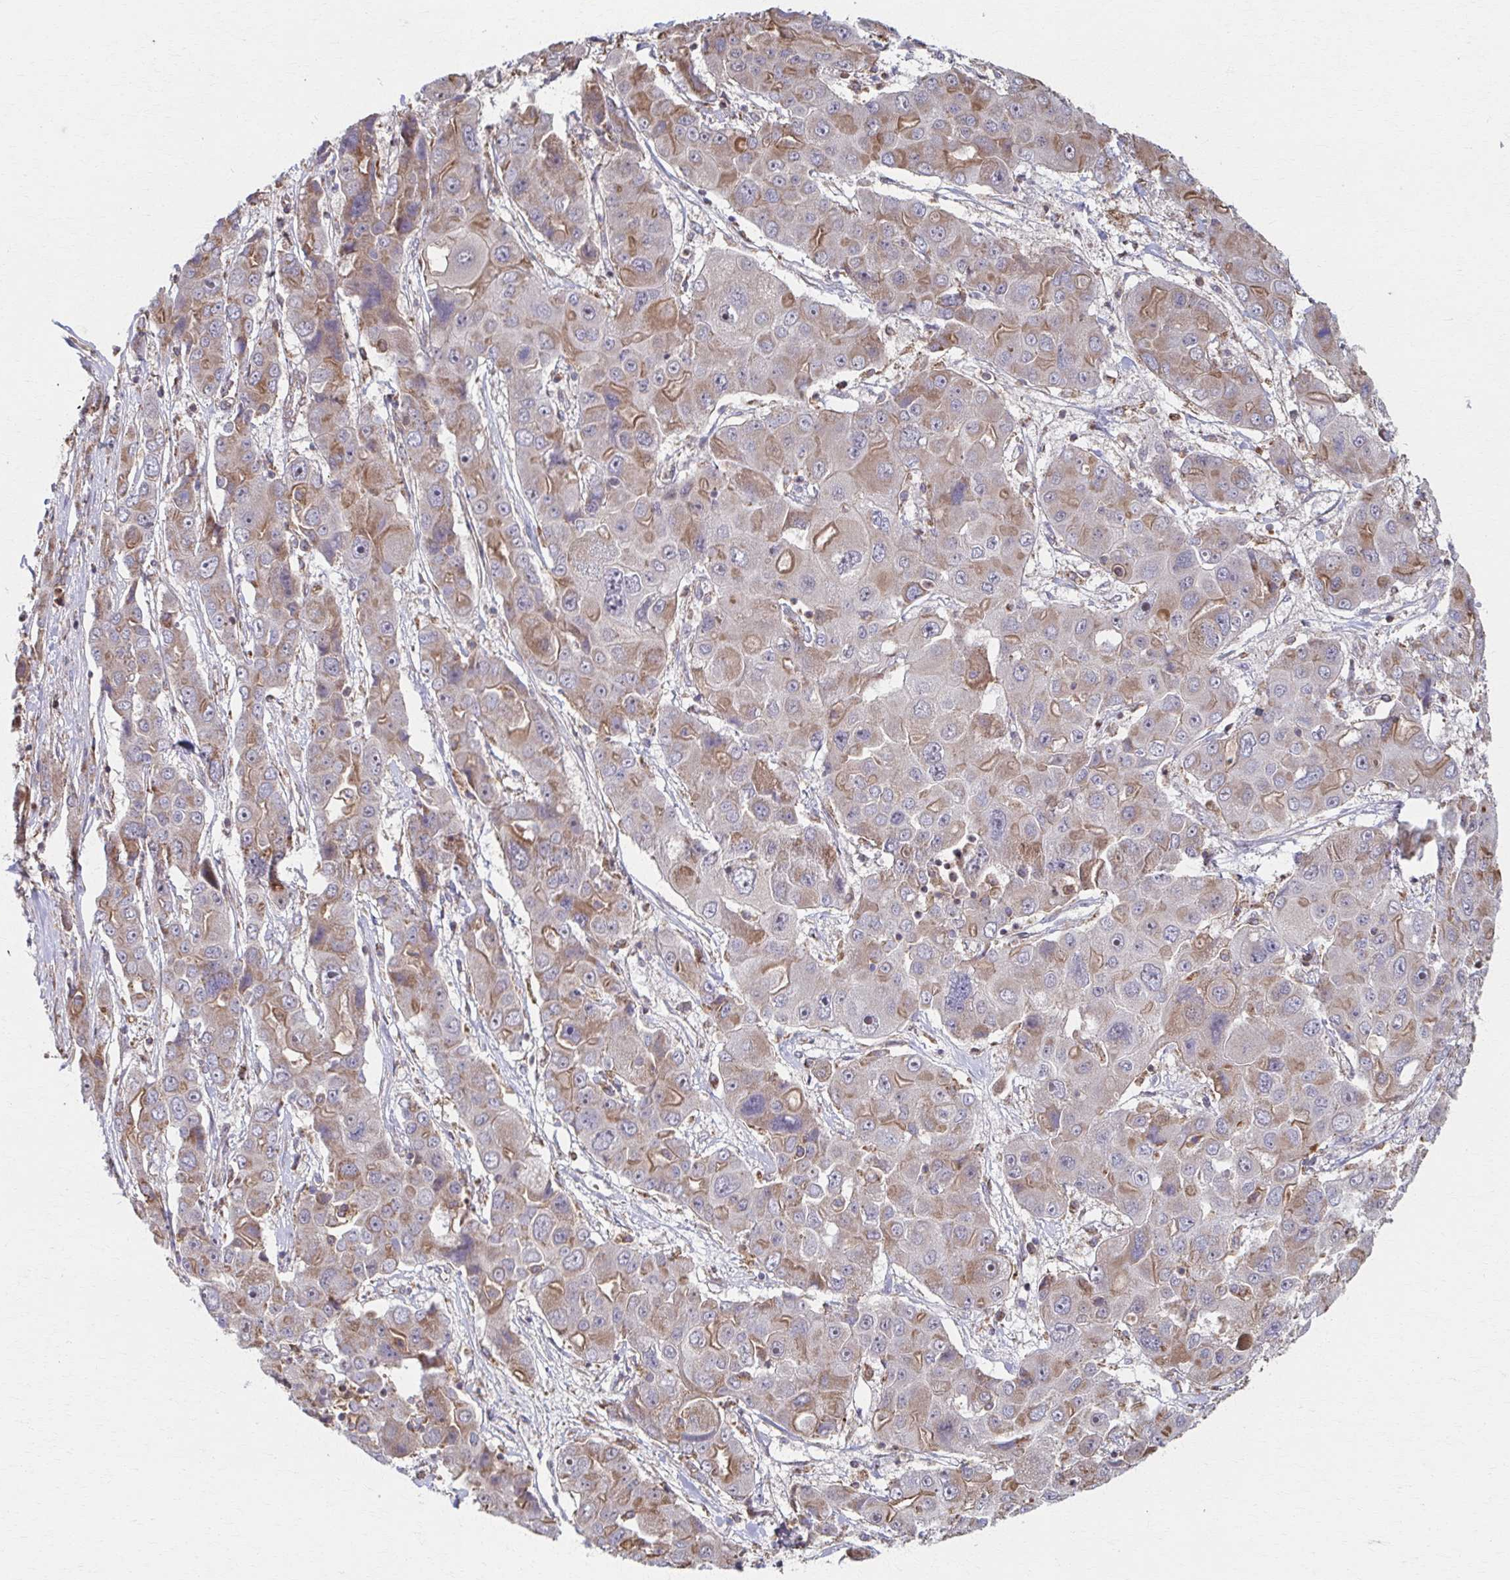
{"staining": {"intensity": "moderate", "quantity": "25%-75%", "location": "cytoplasmic/membranous"}, "tissue": "liver cancer", "cell_type": "Tumor cells", "image_type": "cancer", "snomed": [{"axis": "morphology", "description": "Cholangiocarcinoma"}, {"axis": "topography", "description": "Liver"}], "caption": "Tumor cells exhibit medium levels of moderate cytoplasmic/membranous staining in about 25%-75% of cells in liver cancer.", "gene": "KLHL34", "patient": {"sex": "male", "age": 67}}